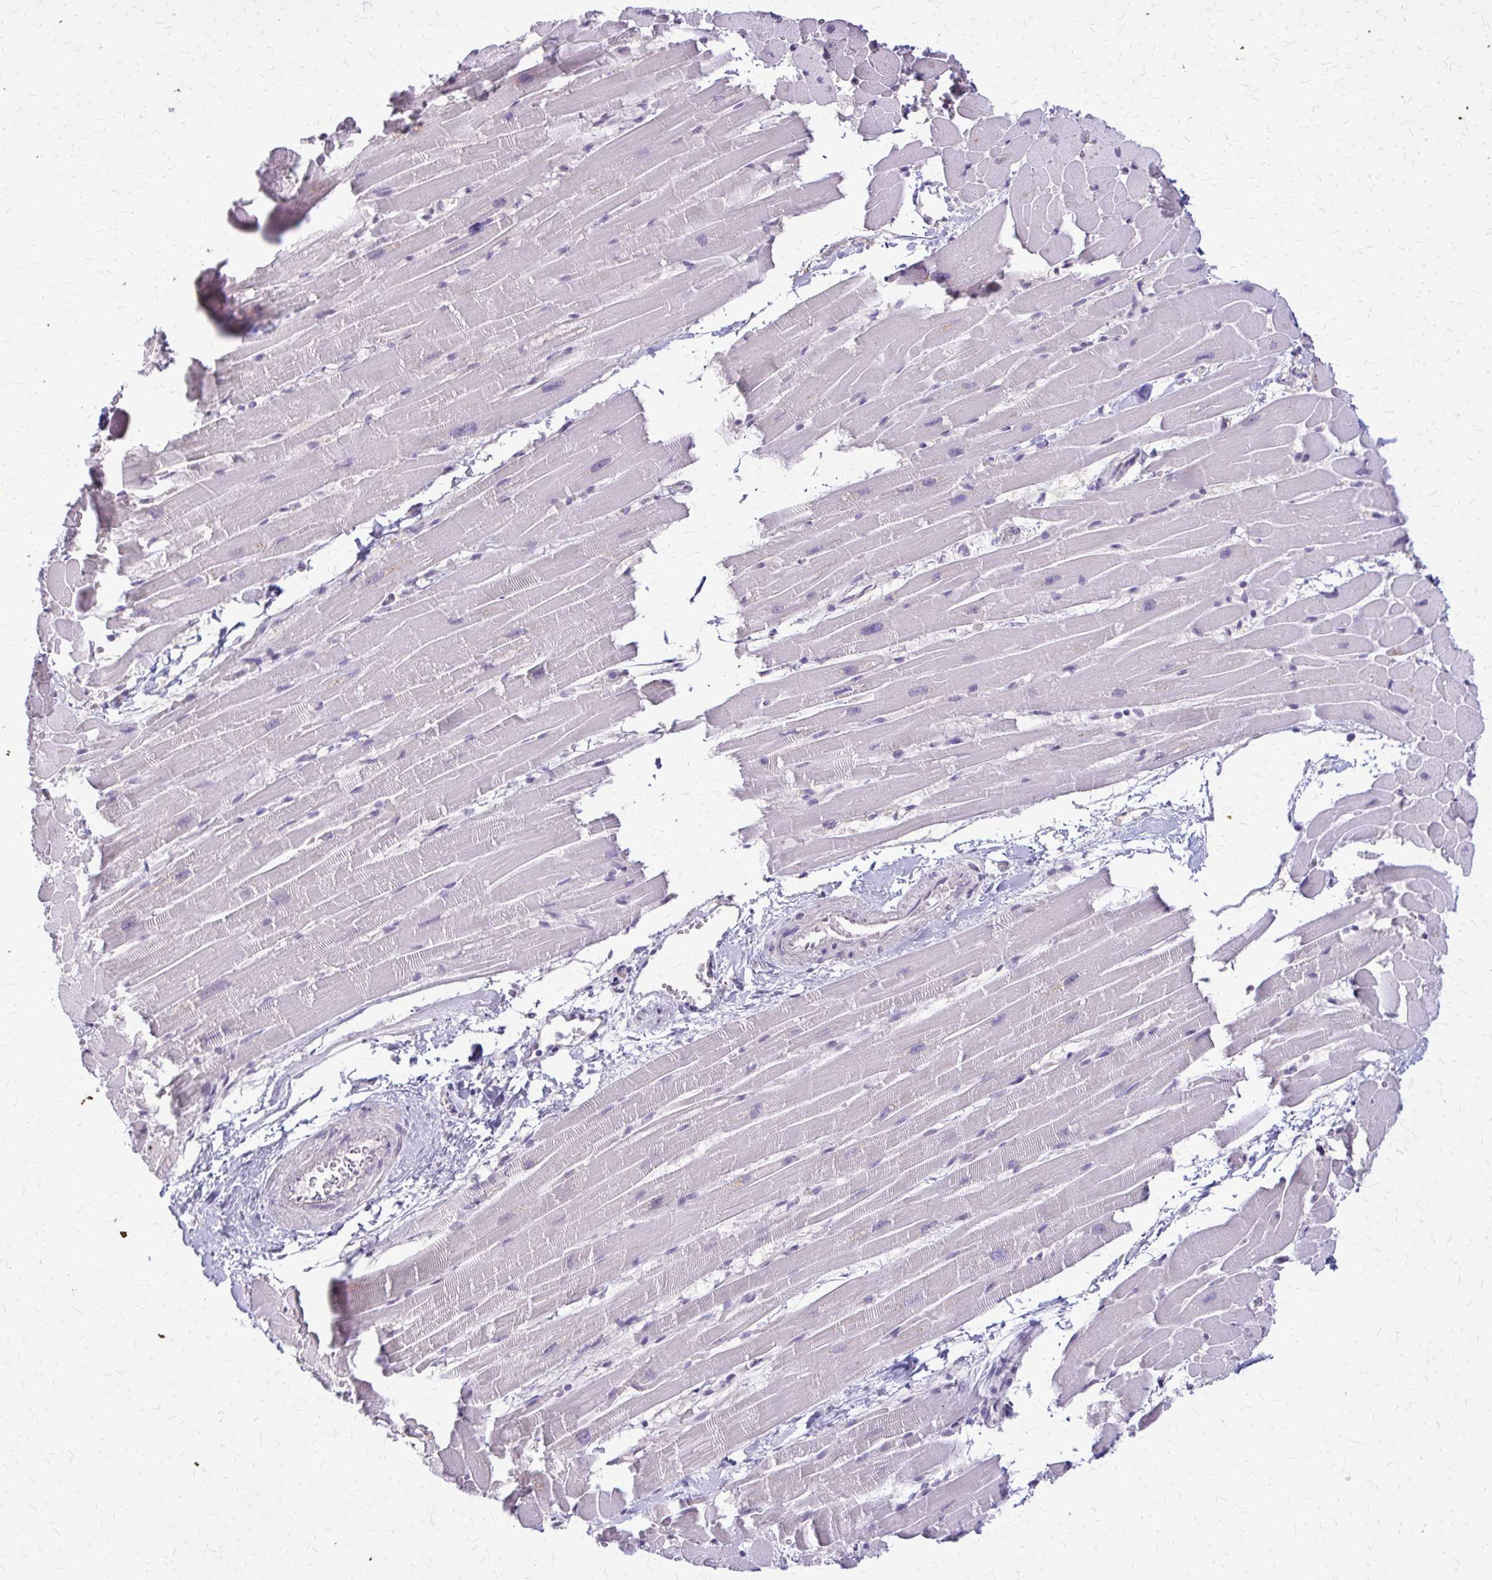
{"staining": {"intensity": "negative", "quantity": "none", "location": "none"}, "tissue": "heart muscle", "cell_type": "Cardiomyocytes", "image_type": "normal", "snomed": [{"axis": "morphology", "description": "Normal tissue, NOS"}, {"axis": "topography", "description": "Heart"}], "caption": "Immunohistochemistry of unremarkable heart muscle displays no staining in cardiomyocytes.", "gene": "PLCB1", "patient": {"sex": "male", "age": 37}}